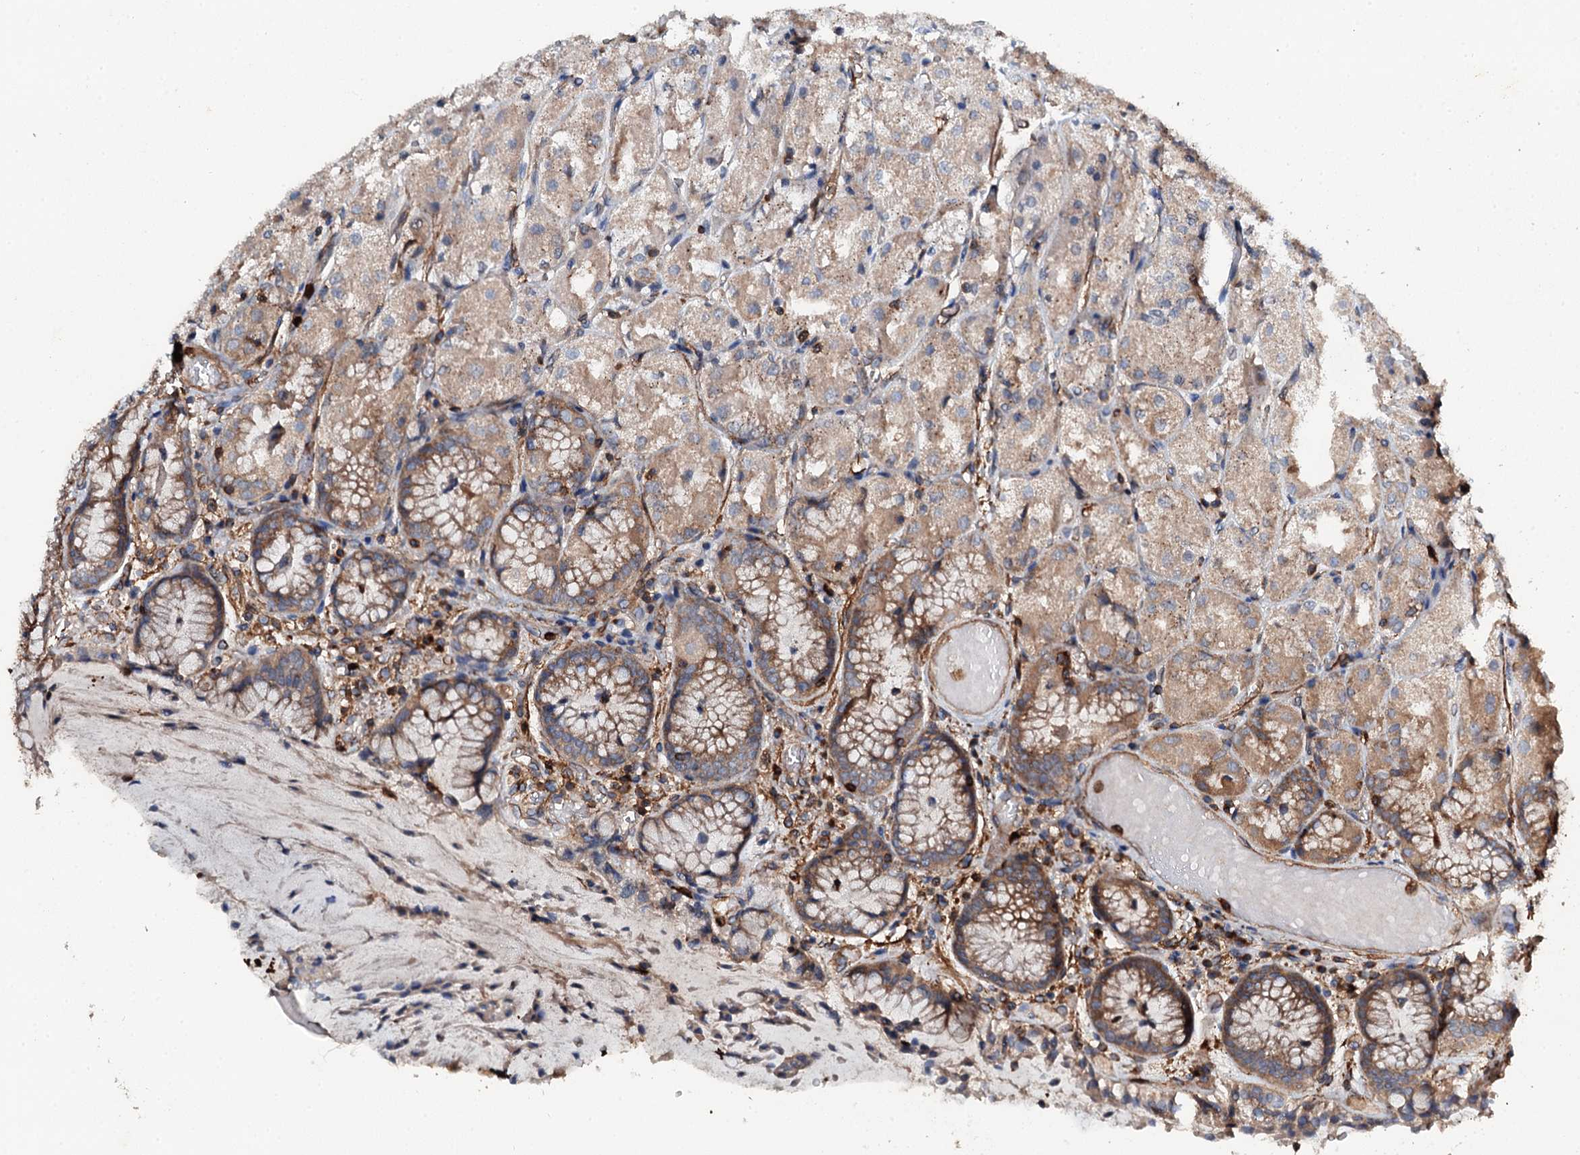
{"staining": {"intensity": "moderate", "quantity": "25%-75%", "location": "cytoplasmic/membranous"}, "tissue": "stomach", "cell_type": "Glandular cells", "image_type": "normal", "snomed": [{"axis": "morphology", "description": "Normal tissue, NOS"}, {"axis": "topography", "description": "Stomach, upper"}], "caption": "Moderate cytoplasmic/membranous positivity is identified in about 25%-75% of glandular cells in benign stomach.", "gene": "GRK2", "patient": {"sex": "male", "age": 72}}